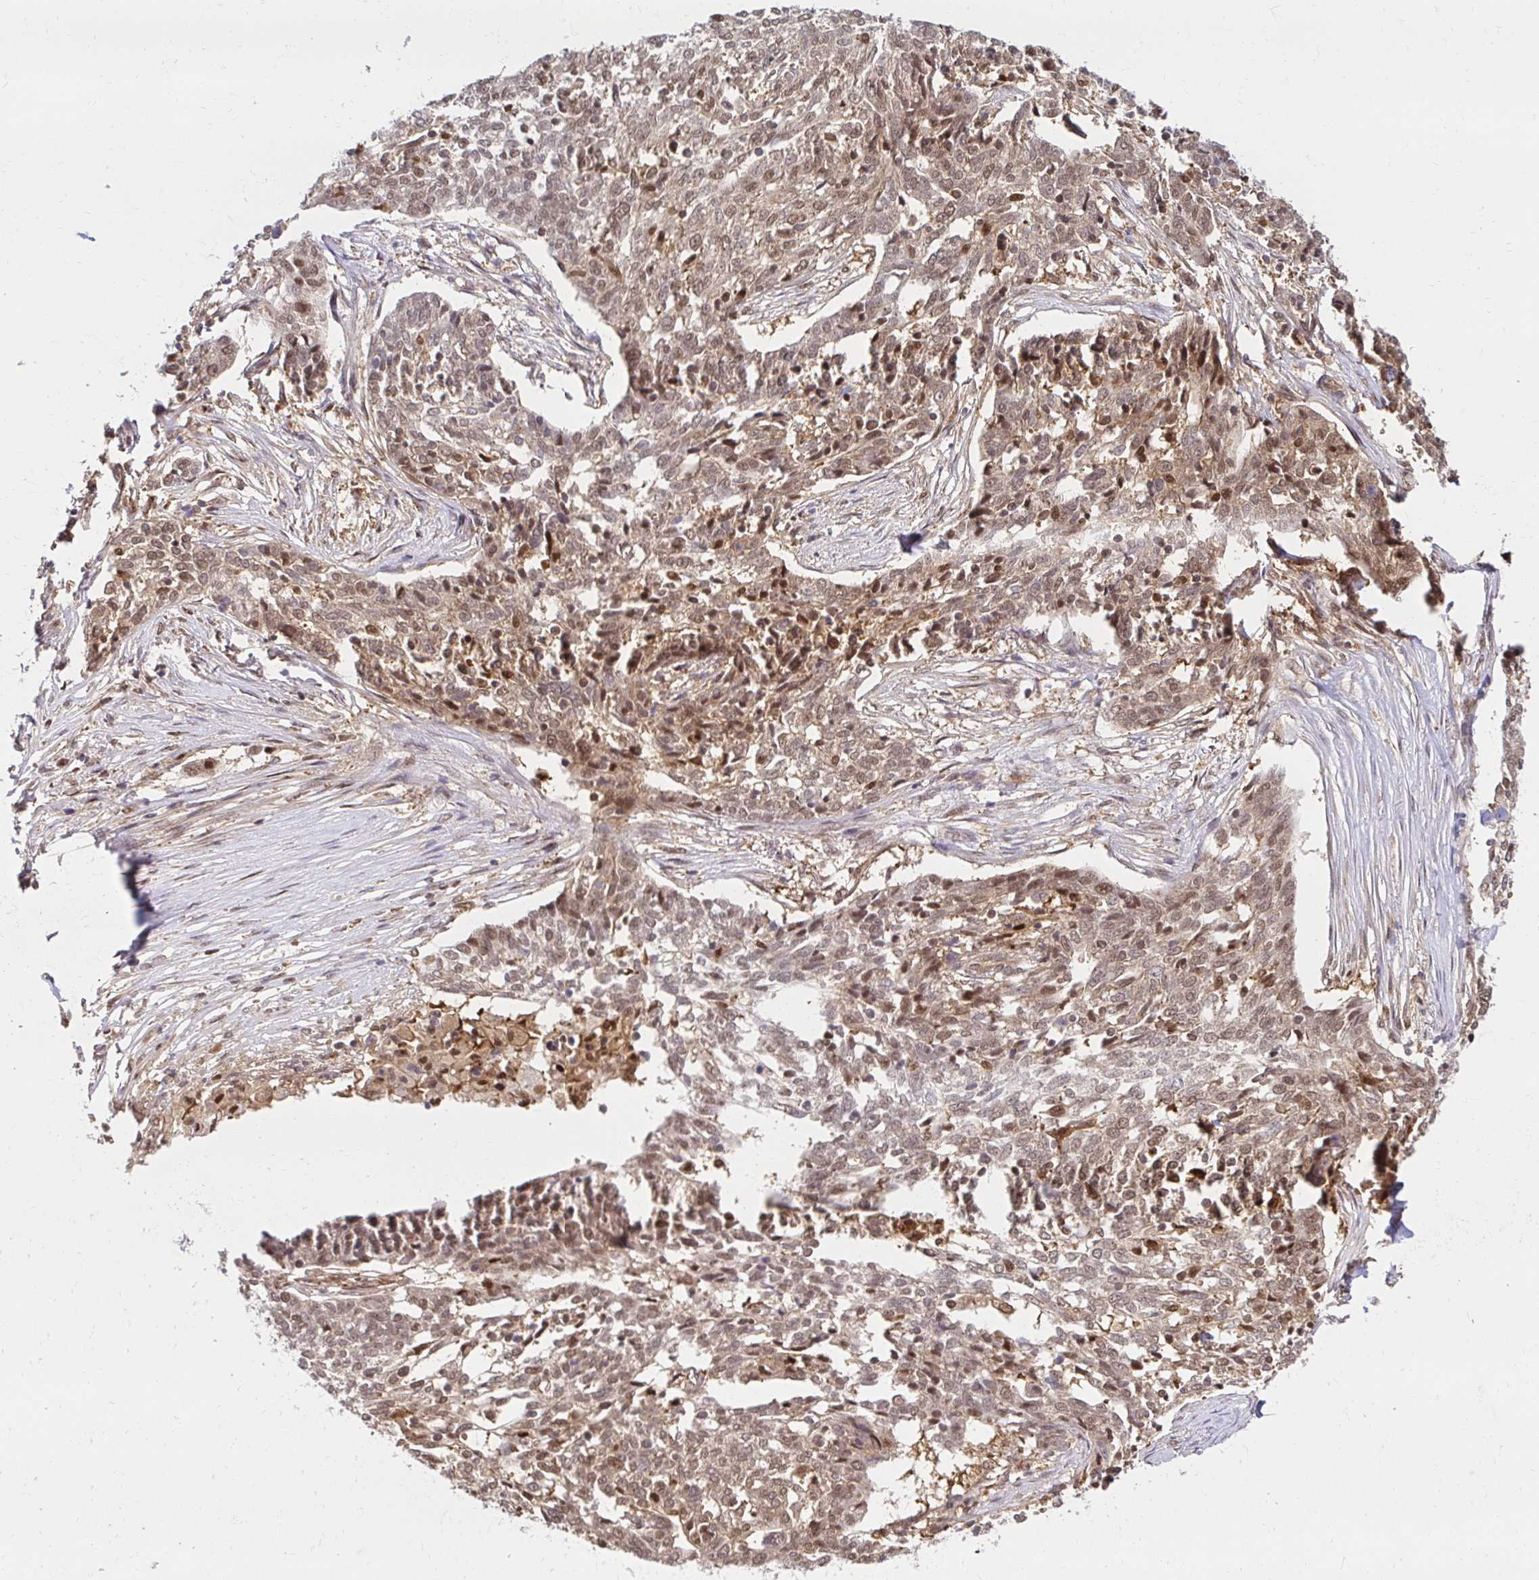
{"staining": {"intensity": "moderate", "quantity": ">75%", "location": "cytoplasmic/membranous,nuclear"}, "tissue": "ovarian cancer", "cell_type": "Tumor cells", "image_type": "cancer", "snomed": [{"axis": "morphology", "description": "Cystadenocarcinoma, serous, NOS"}, {"axis": "topography", "description": "Ovary"}], "caption": "Moderate cytoplasmic/membranous and nuclear protein expression is appreciated in approximately >75% of tumor cells in ovarian cancer (serous cystadenocarcinoma). The staining was performed using DAB (3,3'-diaminobenzidine), with brown indicating positive protein expression. Nuclei are stained blue with hematoxylin.", "gene": "PSMA4", "patient": {"sex": "female", "age": 67}}